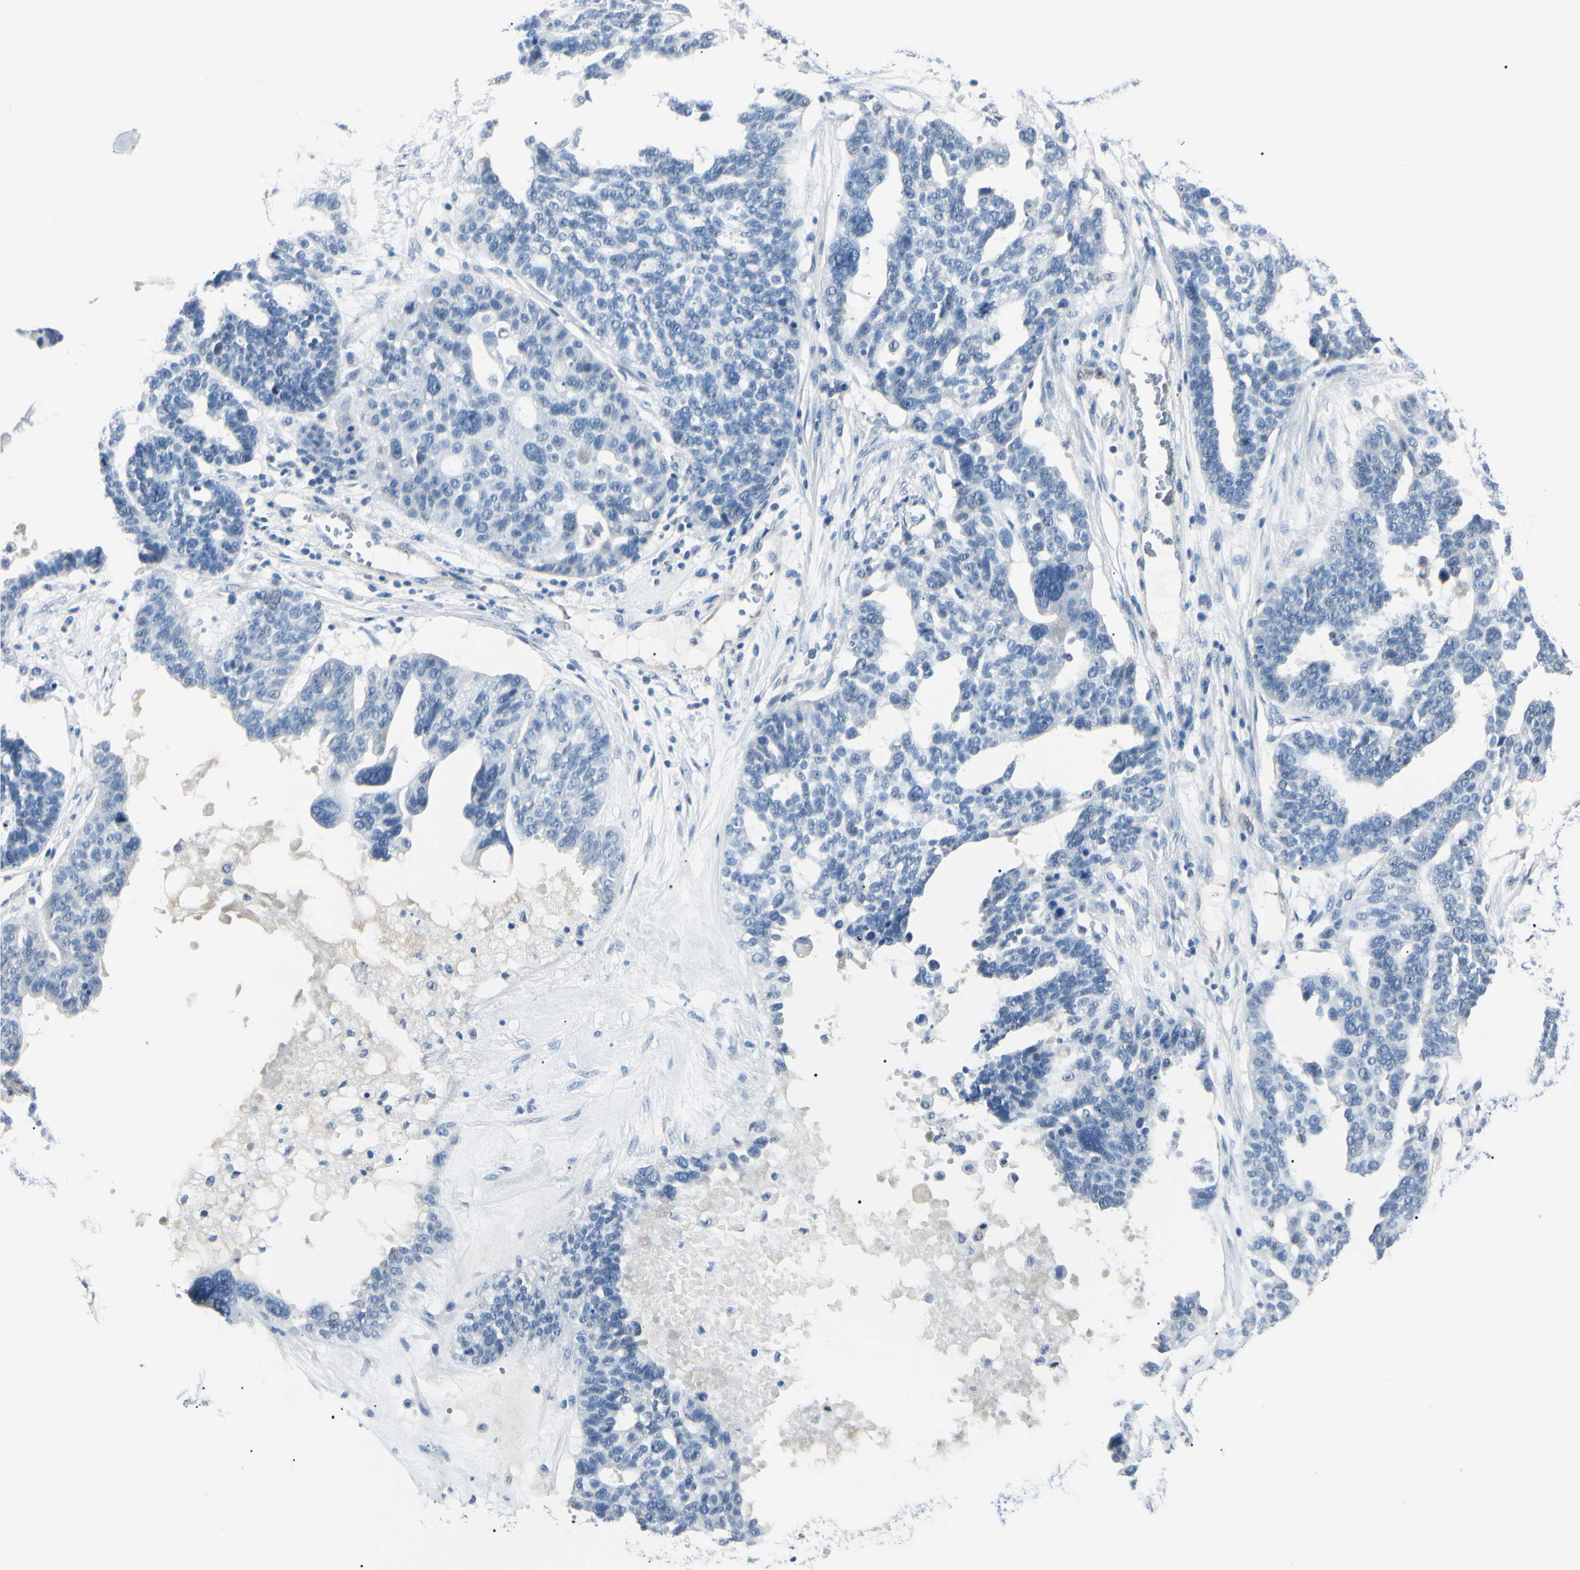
{"staining": {"intensity": "negative", "quantity": "none", "location": "none"}, "tissue": "ovarian cancer", "cell_type": "Tumor cells", "image_type": "cancer", "snomed": [{"axis": "morphology", "description": "Cystadenocarcinoma, serous, NOS"}, {"axis": "topography", "description": "Ovary"}], "caption": "Tumor cells are negative for protein expression in human ovarian cancer (serous cystadenocarcinoma).", "gene": "CA2", "patient": {"sex": "female", "age": 59}}